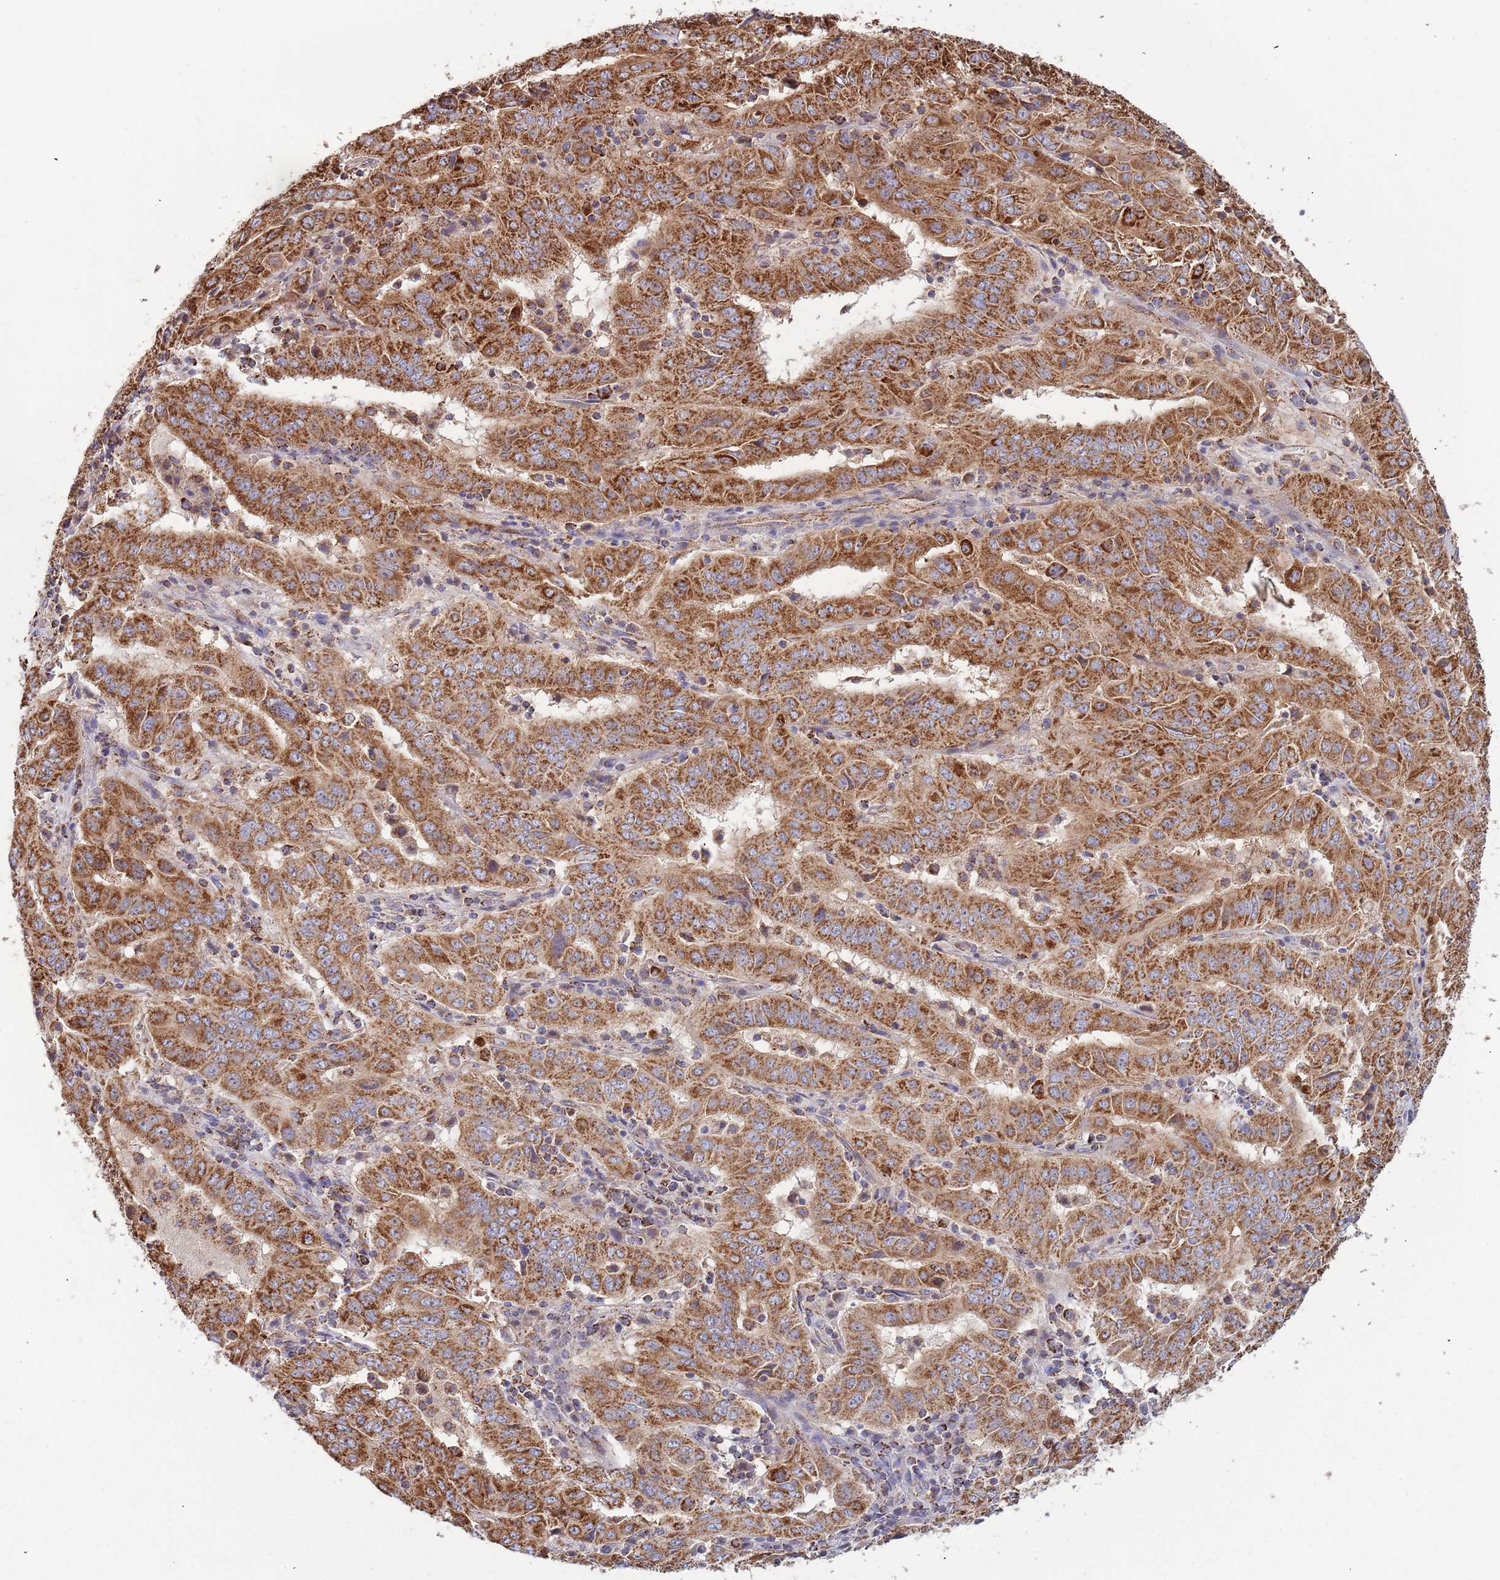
{"staining": {"intensity": "strong", "quantity": ">75%", "location": "cytoplasmic/membranous"}, "tissue": "pancreatic cancer", "cell_type": "Tumor cells", "image_type": "cancer", "snomed": [{"axis": "morphology", "description": "Adenocarcinoma, NOS"}, {"axis": "topography", "description": "Pancreas"}], "caption": "Tumor cells demonstrate high levels of strong cytoplasmic/membranous expression in approximately >75% of cells in pancreatic cancer (adenocarcinoma).", "gene": "VPS16", "patient": {"sex": "male", "age": 63}}